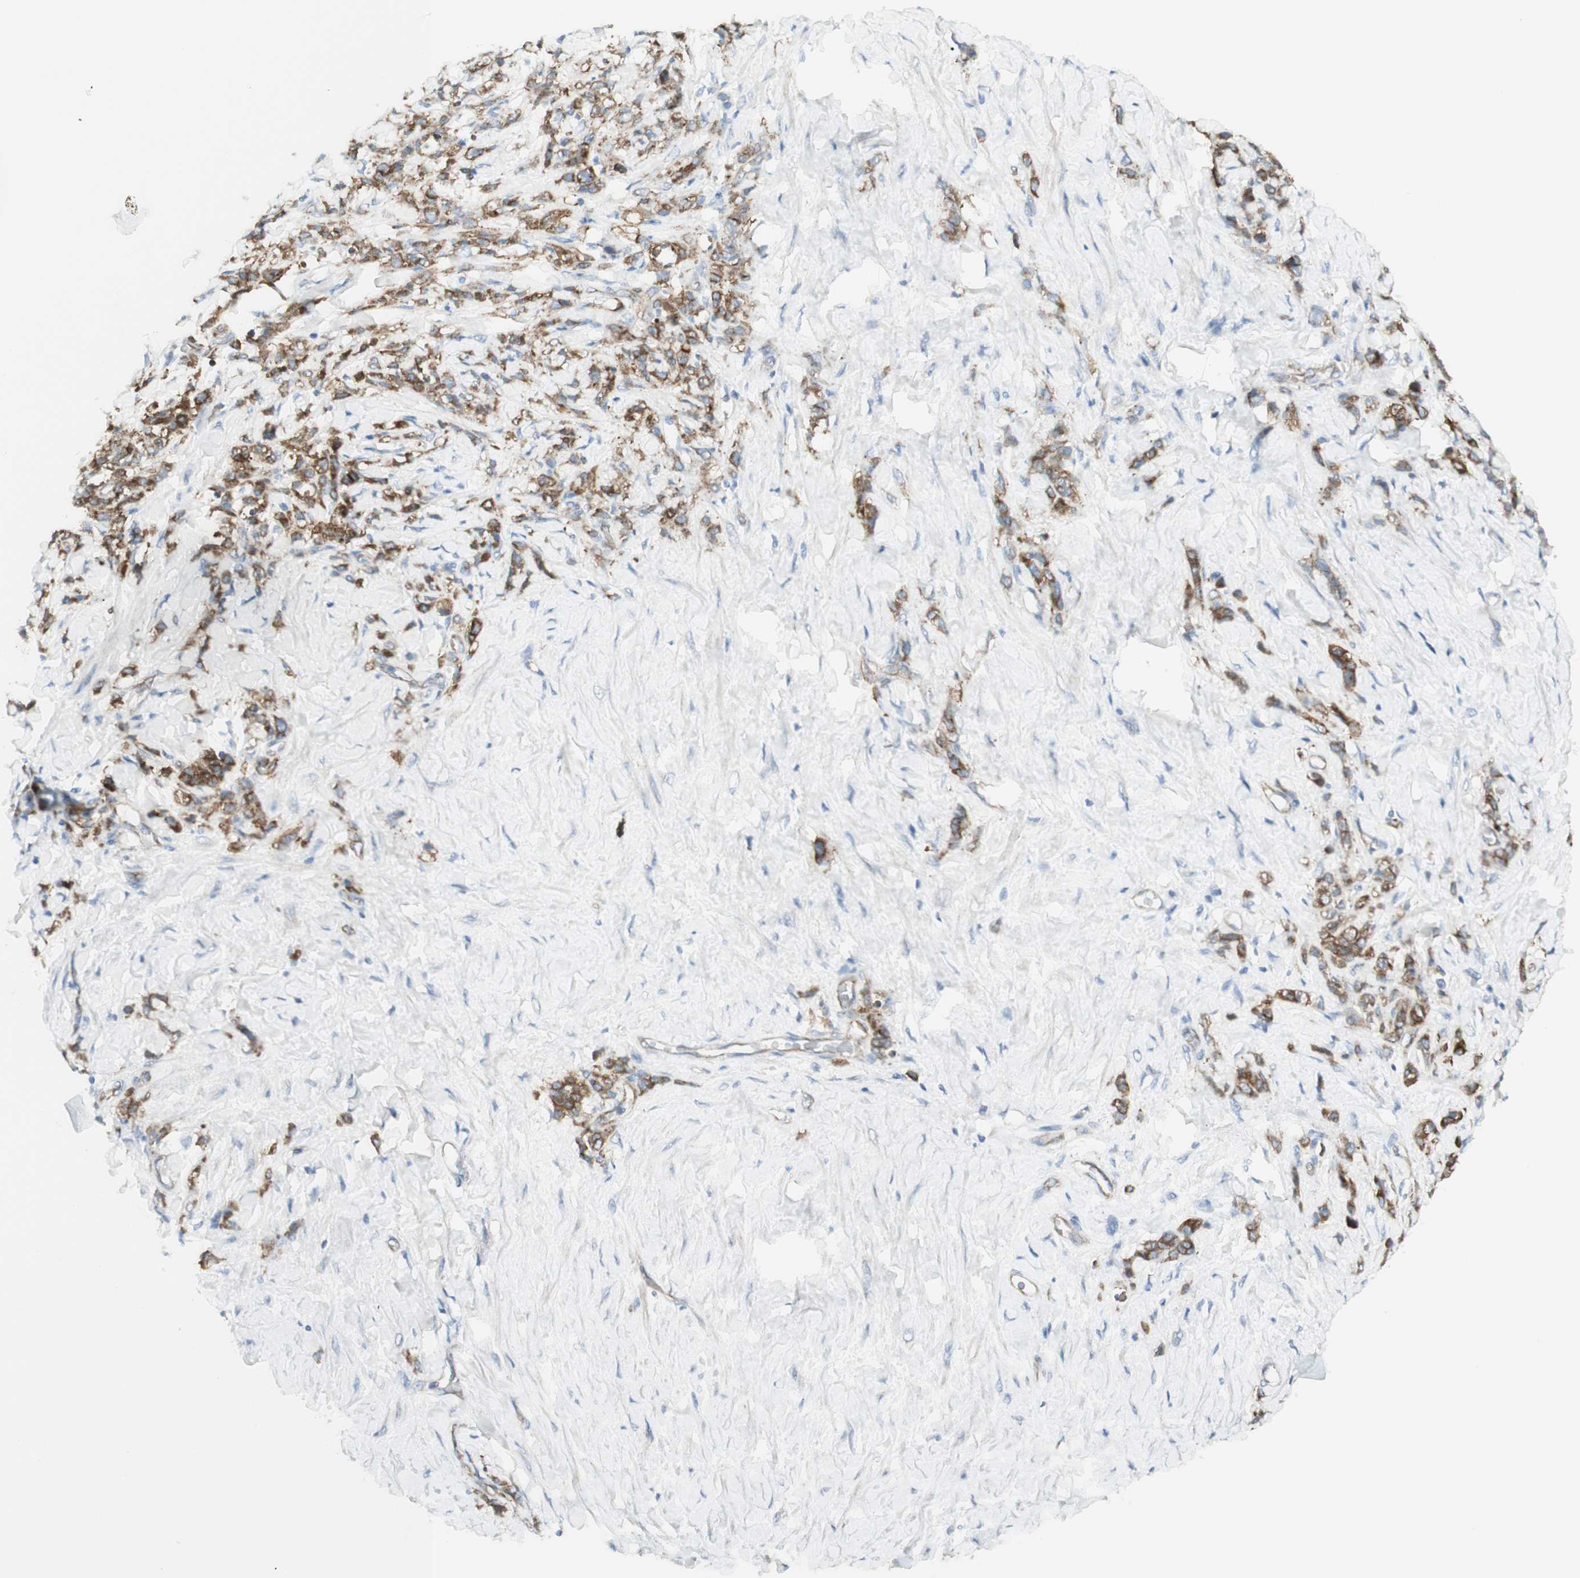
{"staining": {"intensity": "moderate", "quantity": "25%-75%", "location": "cytoplasmic/membranous"}, "tissue": "stomach cancer", "cell_type": "Tumor cells", "image_type": "cancer", "snomed": [{"axis": "morphology", "description": "Adenocarcinoma, NOS"}, {"axis": "topography", "description": "Stomach"}], "caption": "Human stomach cancer stained for a protein (brown) reveals moderate cytoplasmic/membranous positive positivity in about 25%-75% of tumor cells.", "gene": "MYO6", "patient": {"sex": "male", "age": 82}}